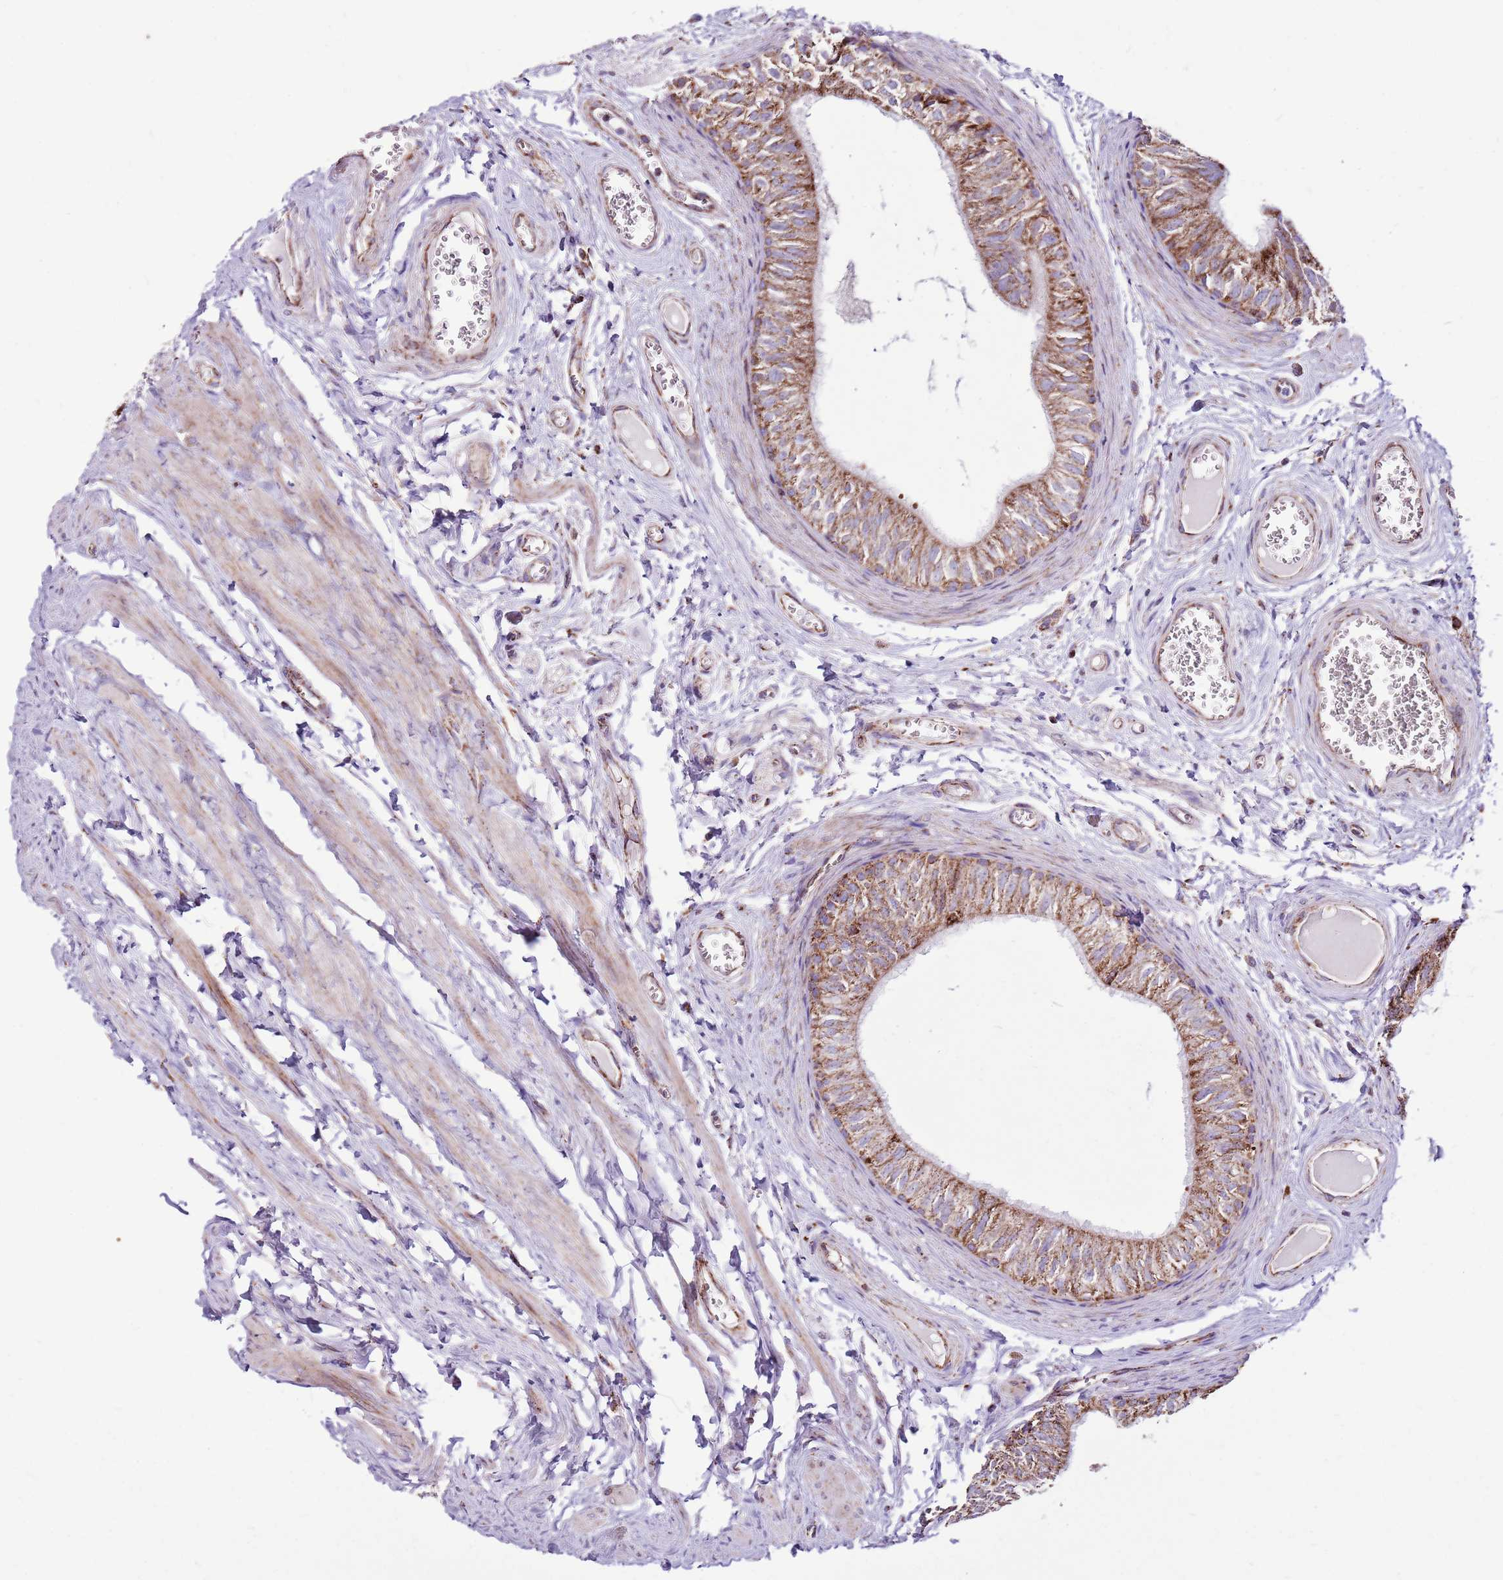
{"staining": {"intensity": "moderate", "quantity": ">75%", "location": "cytoplasmic/membranous"}, "tissue": "epididymis", "cell_type": "Glandular cells", "image_type": "normal", "snomed": [{"axis": "morphology", "description": "Normal tissue, NOS"}, {"axis": "topography", "description": "Epididymis"}], "caption": "The histopathology image reveals a brown stain indicating the presence of a protein in the cytoplasmic/membranous of glandular cells in epididymis. (DAB (3,3'-diaminobenzidine) = brown stain, brightfield microscopy at high magnification).", "gene": "HECTD4", "patient": {"sex": "male", "age": 42}}